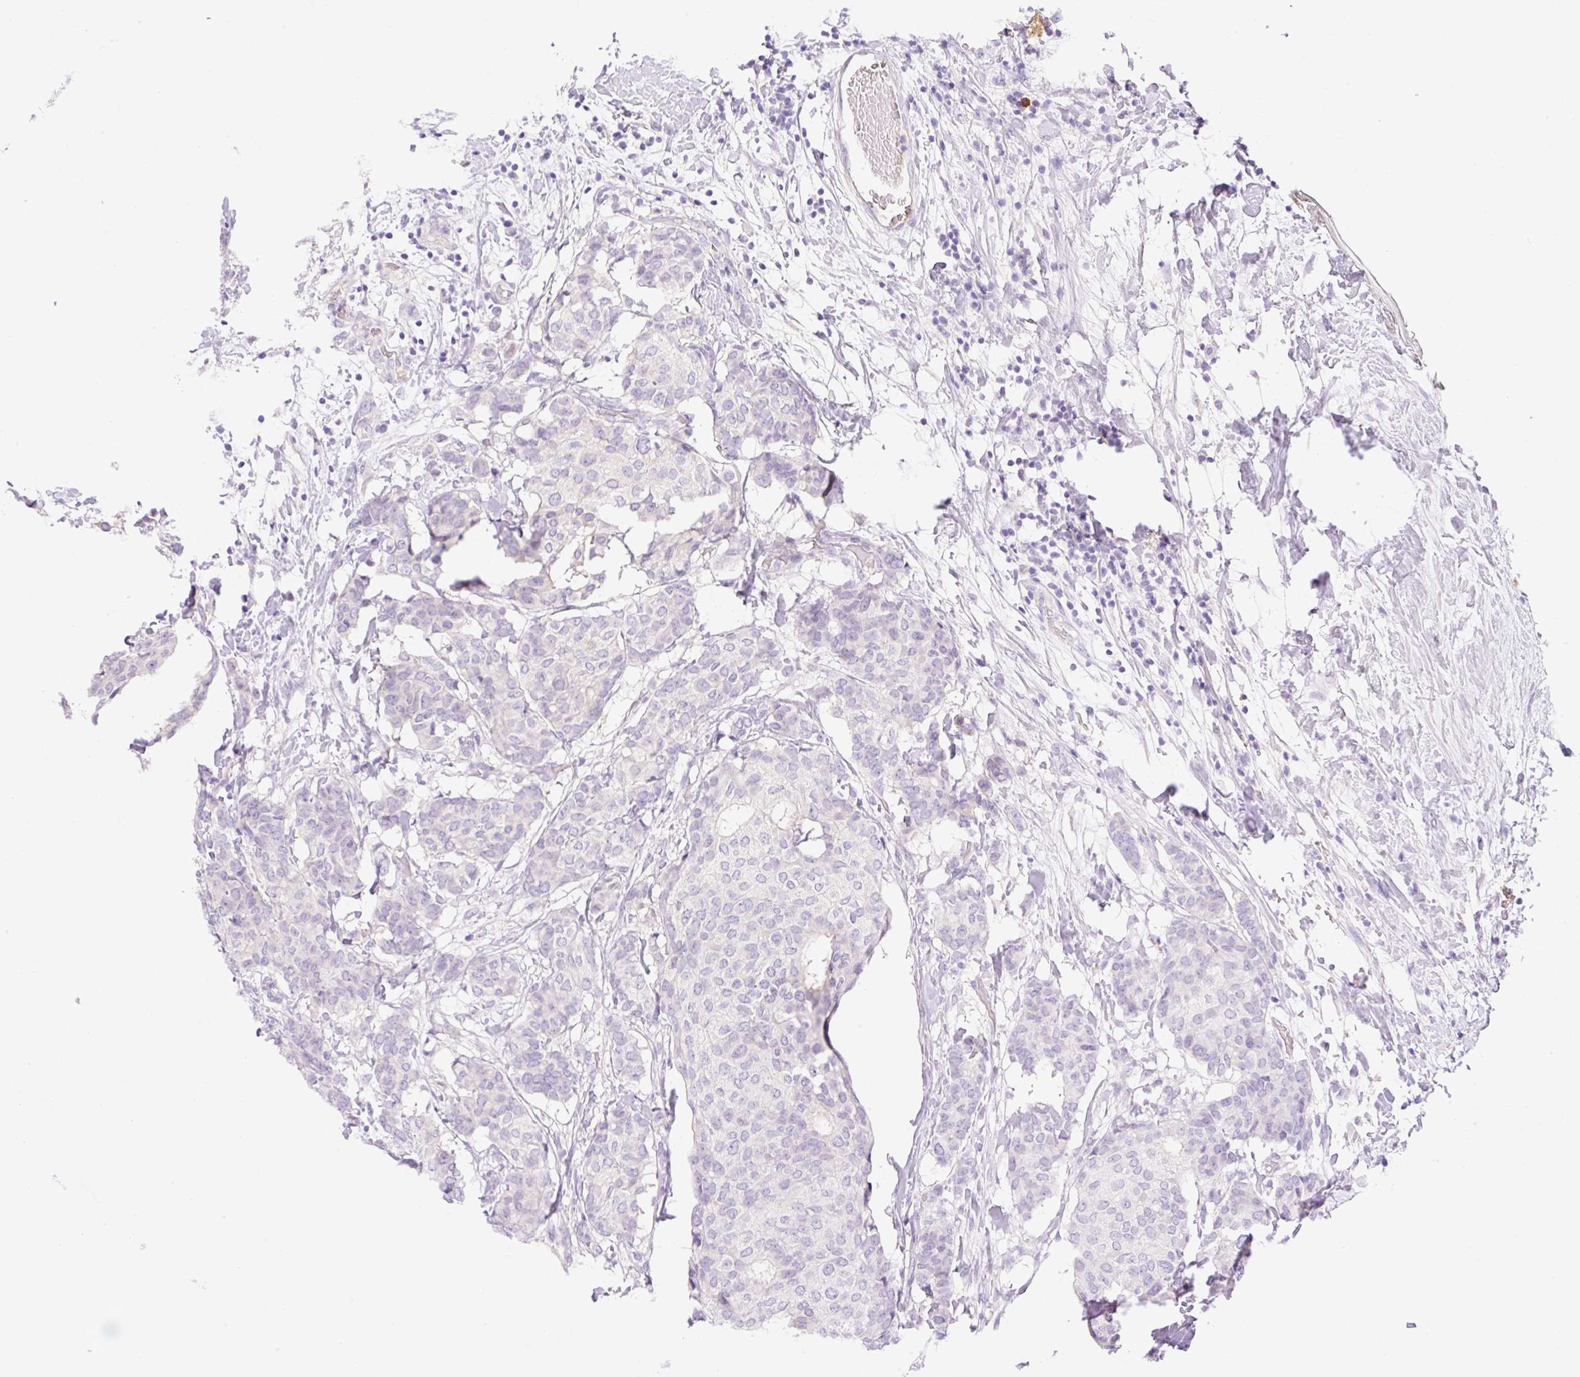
{"staining": {"intensity": "negative", "quantity": "none", "location": "none"}, "tissue": "breast cancer", "cell_type": "Tumor cells", "image_type": "cancer", "snomed": [{"axis": "morphology", "description": "Duct carcinoma"}, {"axis": "topography", "description": "Breast"}], "caption": "DAB immunohistochemical staining of breast cancer (invasive ductal carcinoma) exhibits no significant expression in tumor cells.", "gene": "DENND5A", "patient": {"sex": "female", "age": 75}}